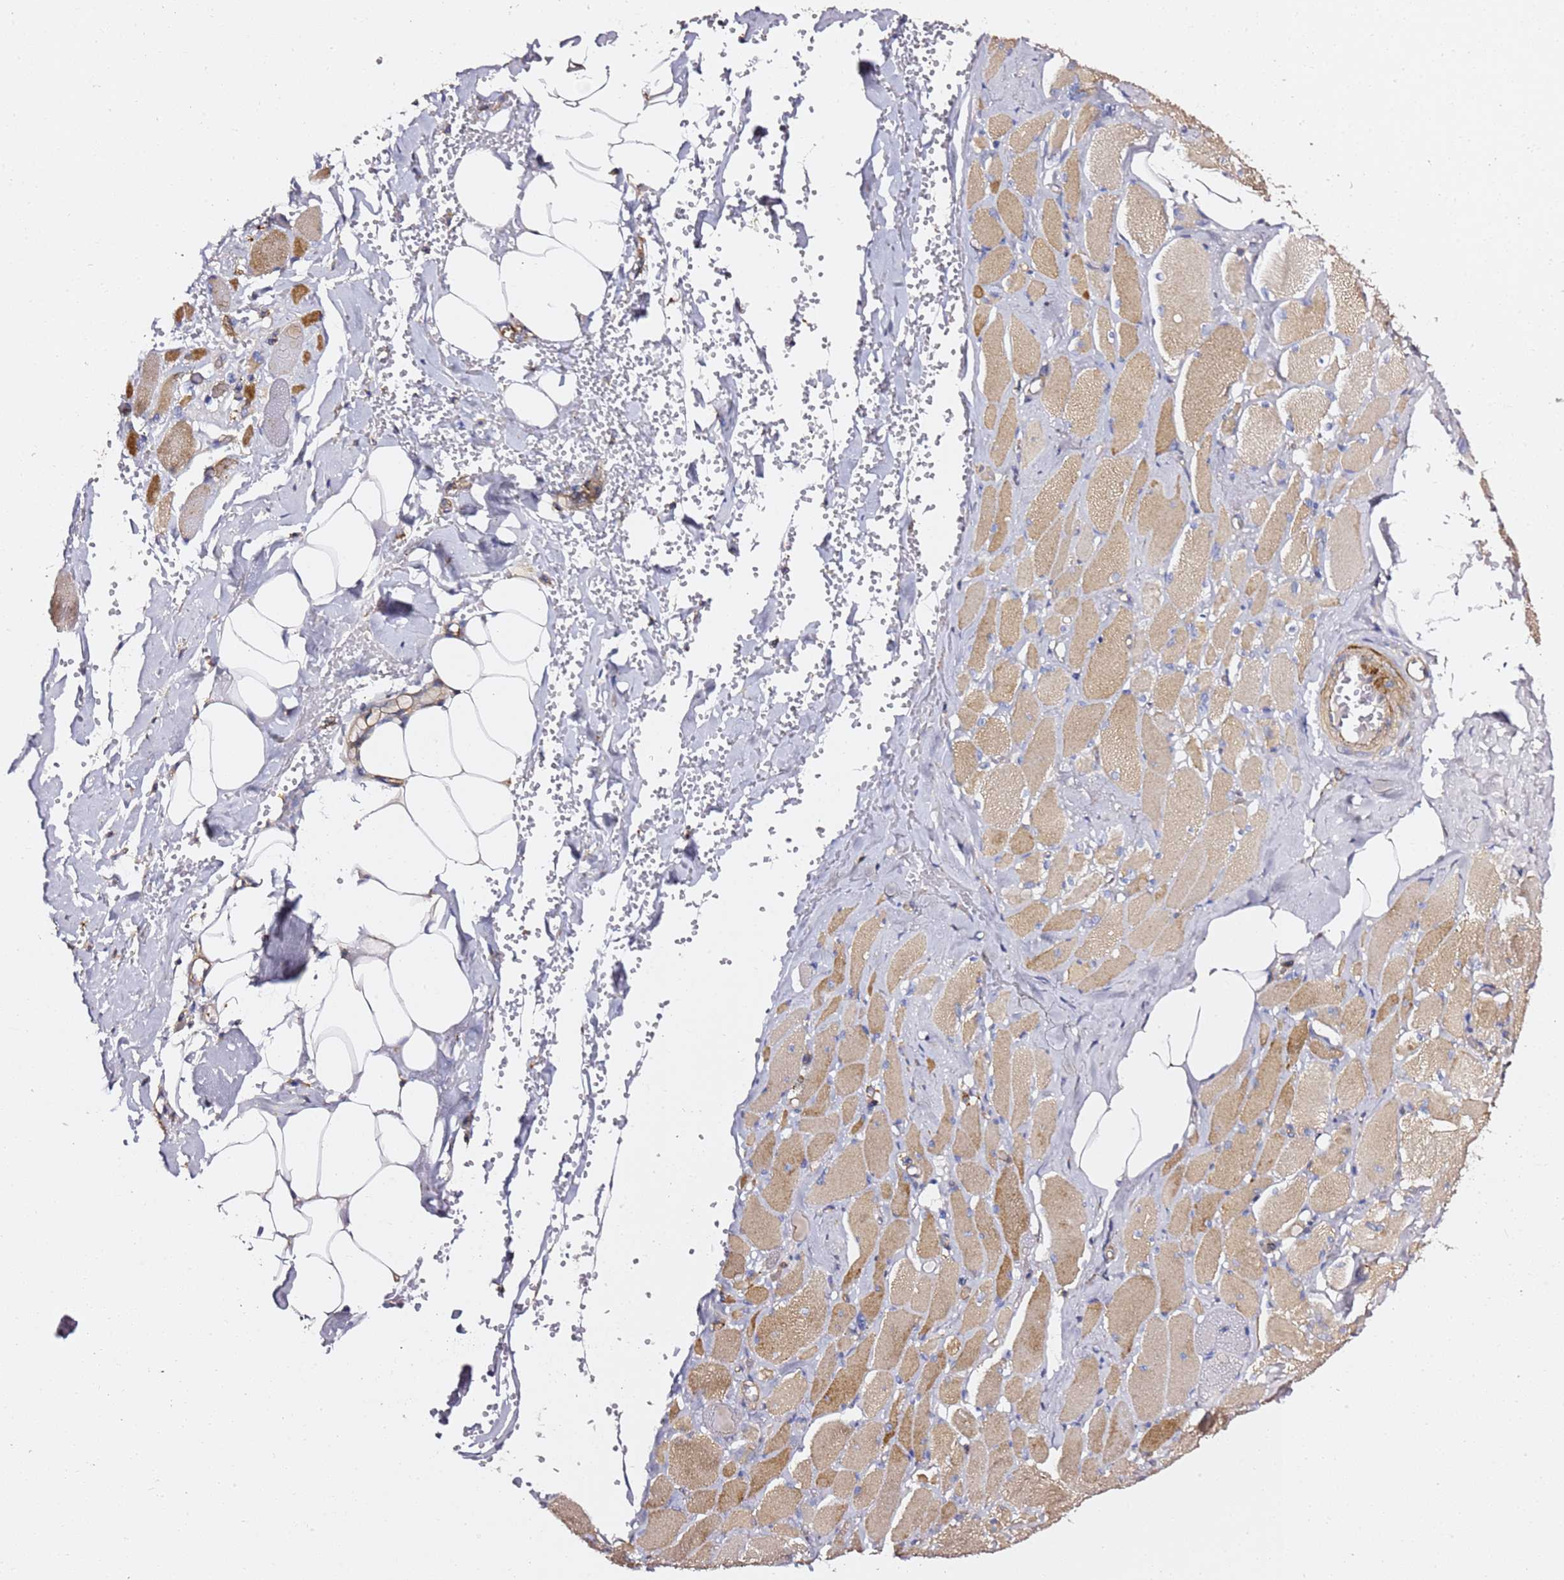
{"staining": {"intensity": "moderate", "quantity": ">75%", "location": "cytoplasmic/membranous"}, "tissue": "skeletal muscle", "cell_type": "Myocytes", "image_type": "normal", "snomed": [{"axis": "morphology", "description": "Normal tissue, NOS"}, {"axis": "morphology", "description": "Basal cell carcinoma"}, {"axis": "topography", "description": "Skeletal muscle"}], "caption": "Protein analysis of benign skeletal muscle shows moderate cytoplasmic/membranous expression in about >75% of myocytes.", "gene": "ZFP36L2", "patient": {"sex": "female", "age": 64}}